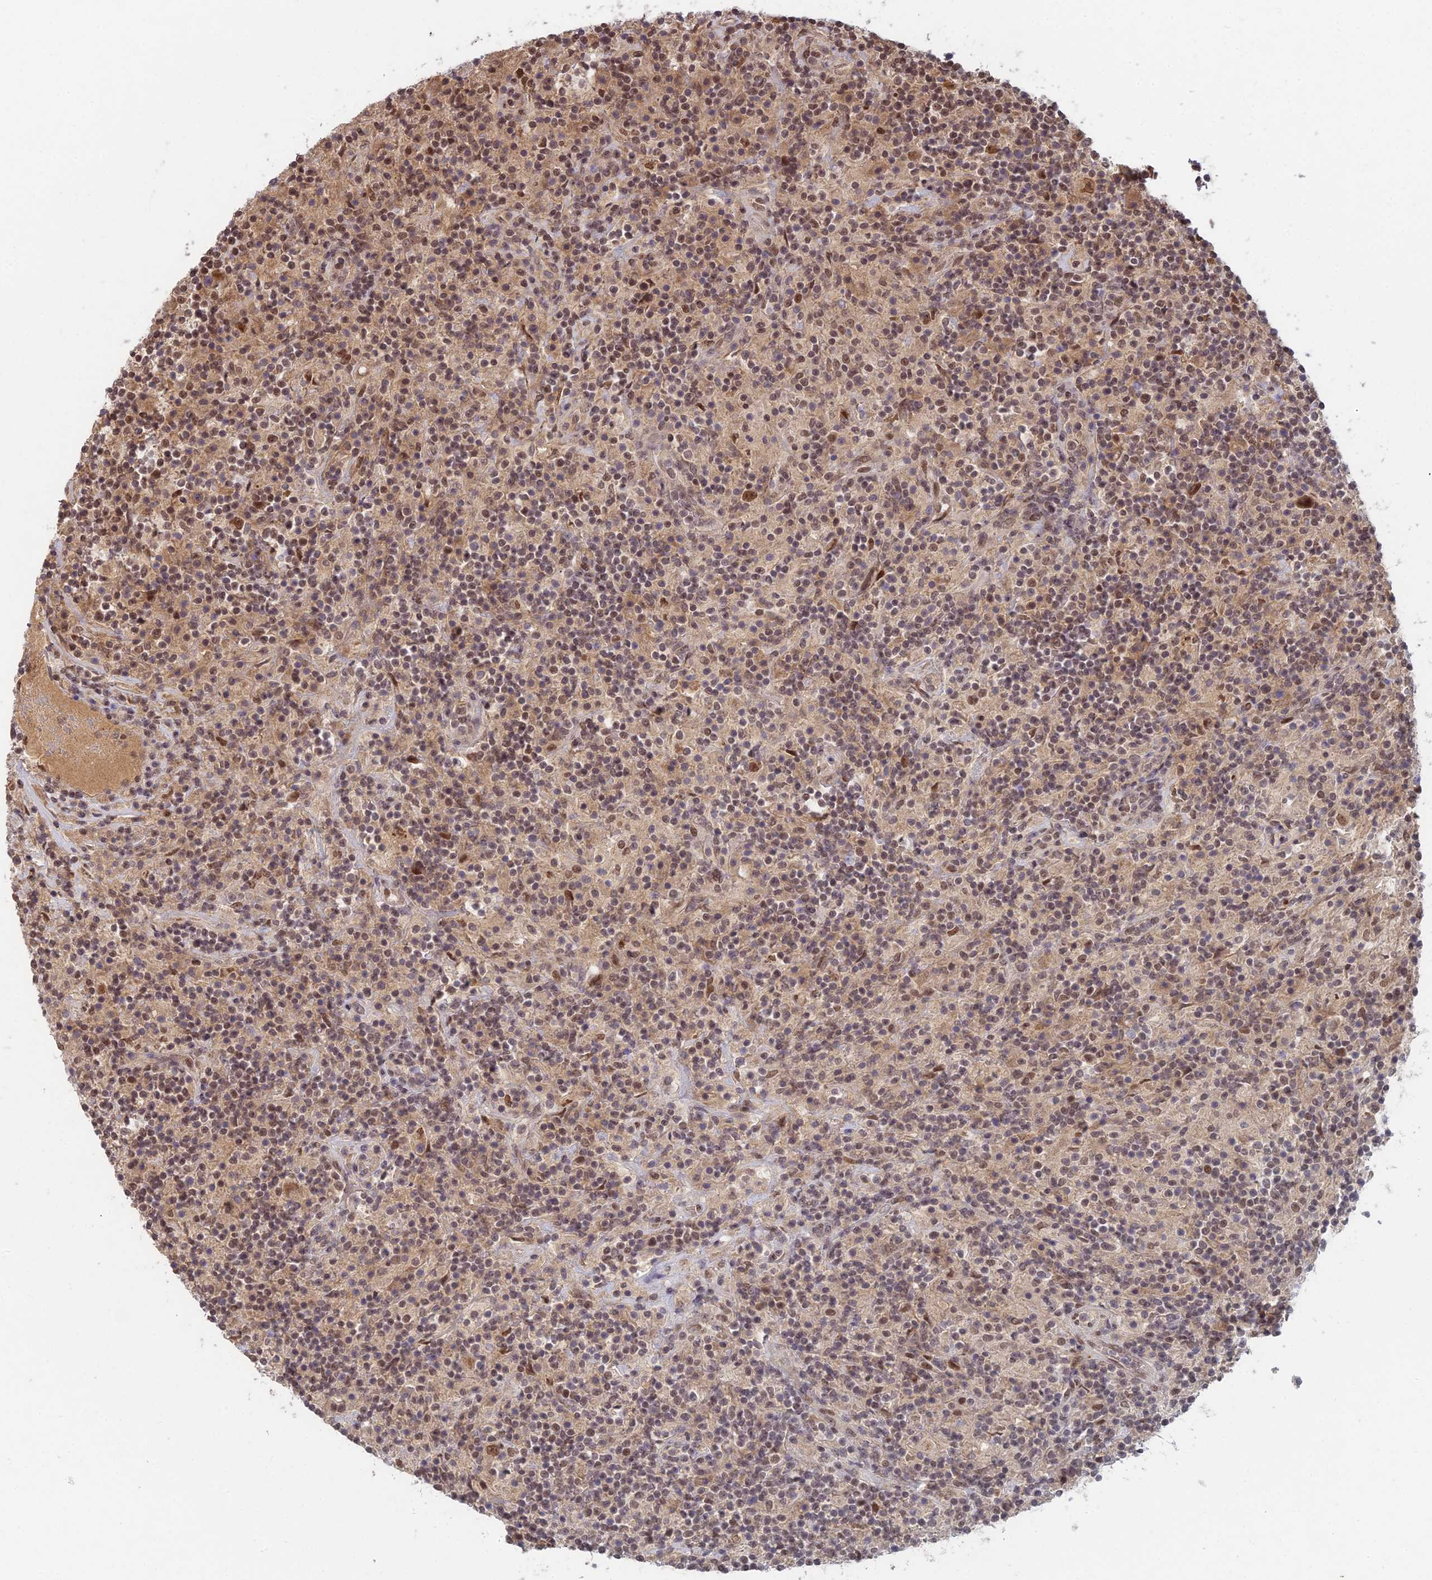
{"staining": {"intensity": "moderate", "quantity": ">75%", "location": "nuclear"}, "tissue": "lymphoma", "cell_type": "Tumor cells", "image_type": "cancer", "snomed": [{"axis": "morphology", "description": "Hodgkin's disease, NOS"}, {"axis": "topography", "description": "Lymph node"}], "caption": "An IHC image of neoplastic tissue is shown. Protein staining in brown shows moderate nuclear positivity in lymphoma within tumor cells. The staining was performed using DAB, with brown indicating positive protein expression. Nuclei are stained blue with hematoxylin.", "gene": "RANBP3", "patient": {"sex": "male", "age": 70}}